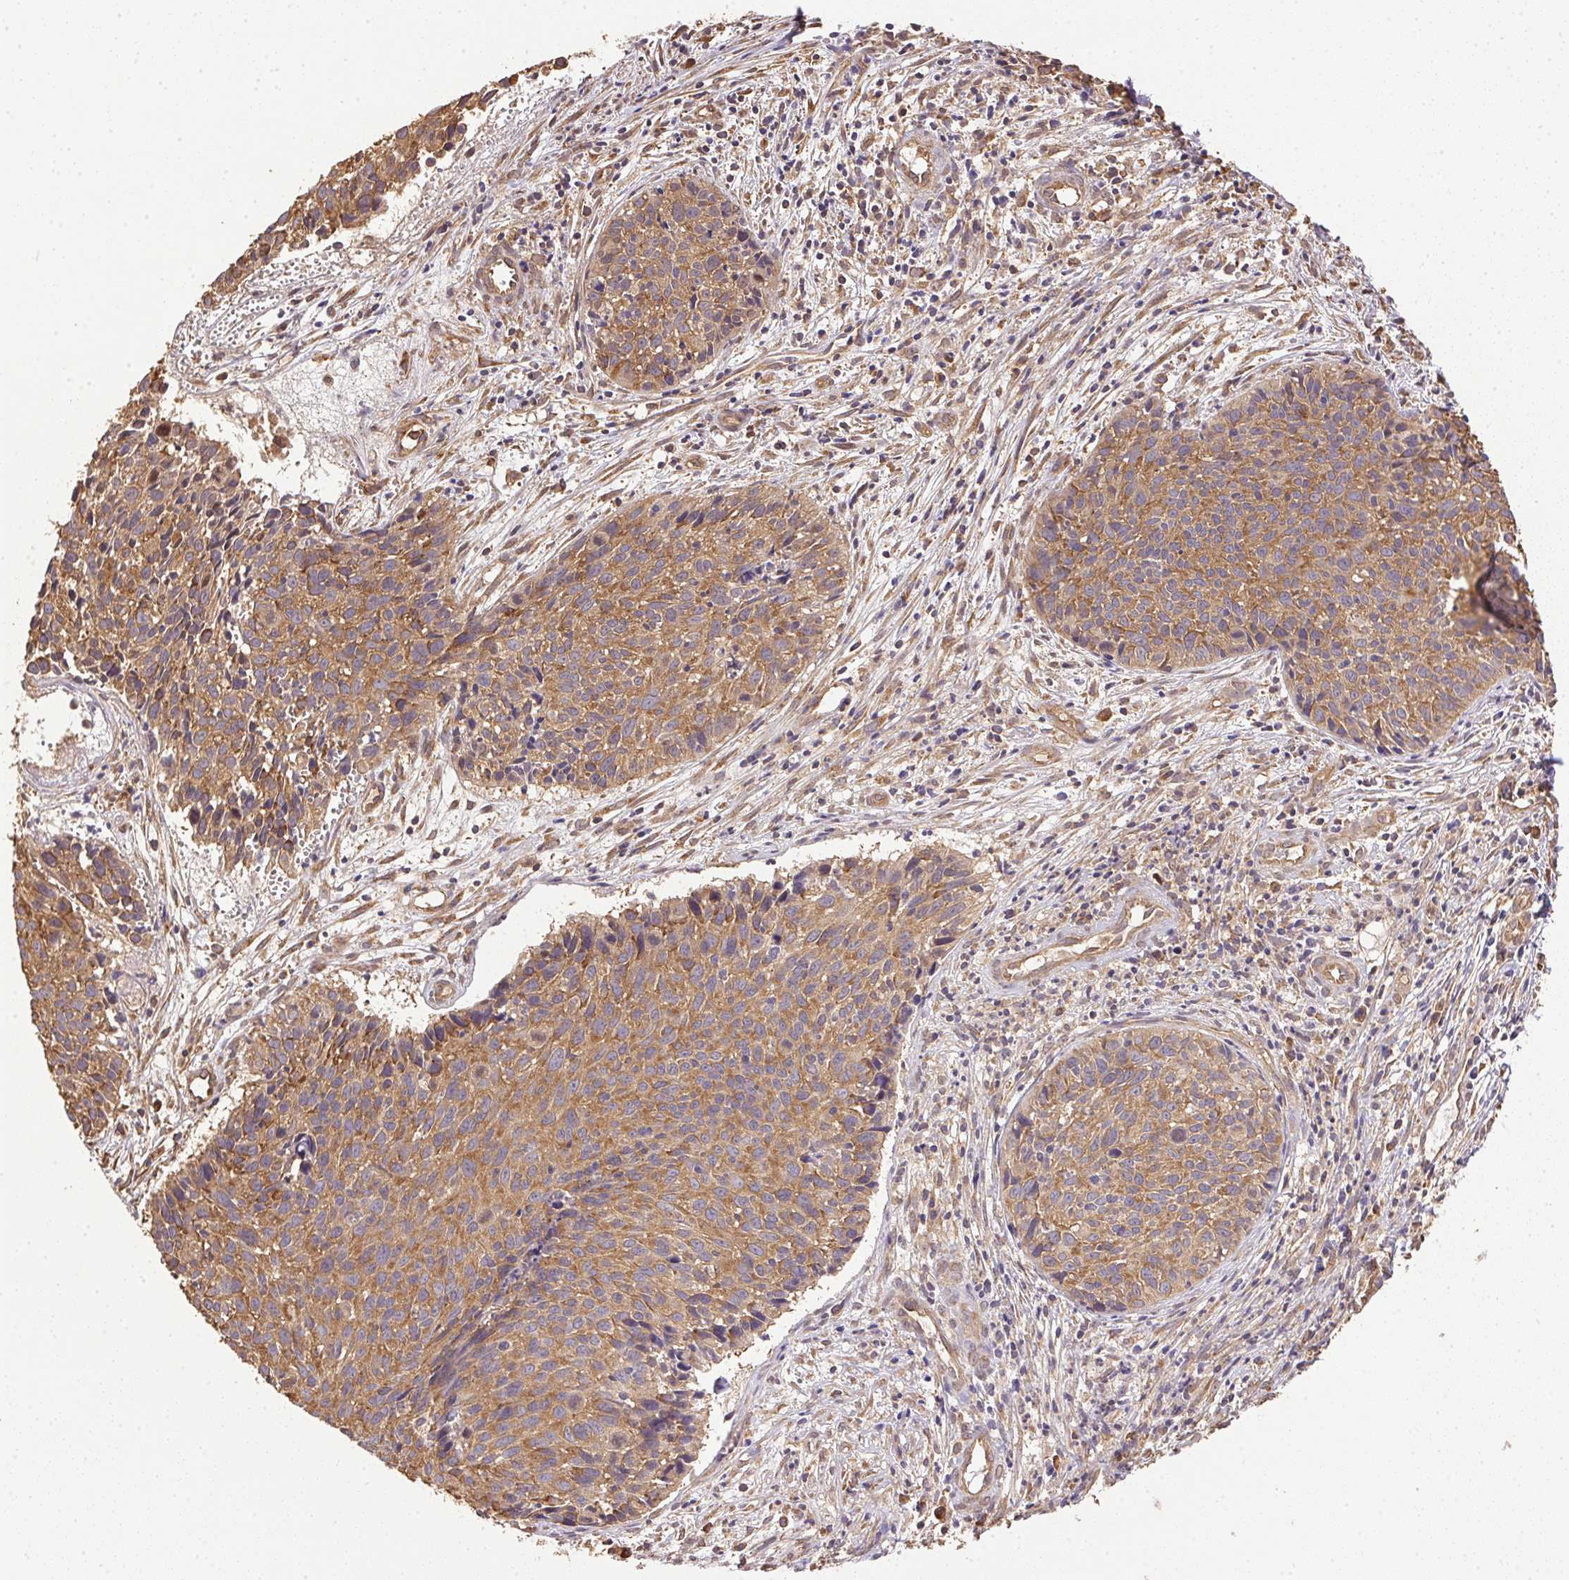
{"staining": {"intensity": "moderate", "quantity": ">75%", "location": "cytoplasmic/membranous"}, "tissue": "cervical cancer", "cell_type": "Tumor cells", "image_type": "cancer", "snomed": [{"axis": "morphology", "description": "Squamous cell carcinoma, NOS"}, {"axis": "topography", "description": "Cervix"}], "caption": "The histopathology image reveals a brown stain indicating the presence of a protein in the cytoplasmic/membranous of tumor cells in cervical cancer. (Brightfield microscopy of DAB IHC at high magnification).", "gene": "EIF2S1", "patient": {"sex": "female", "age": 30}}